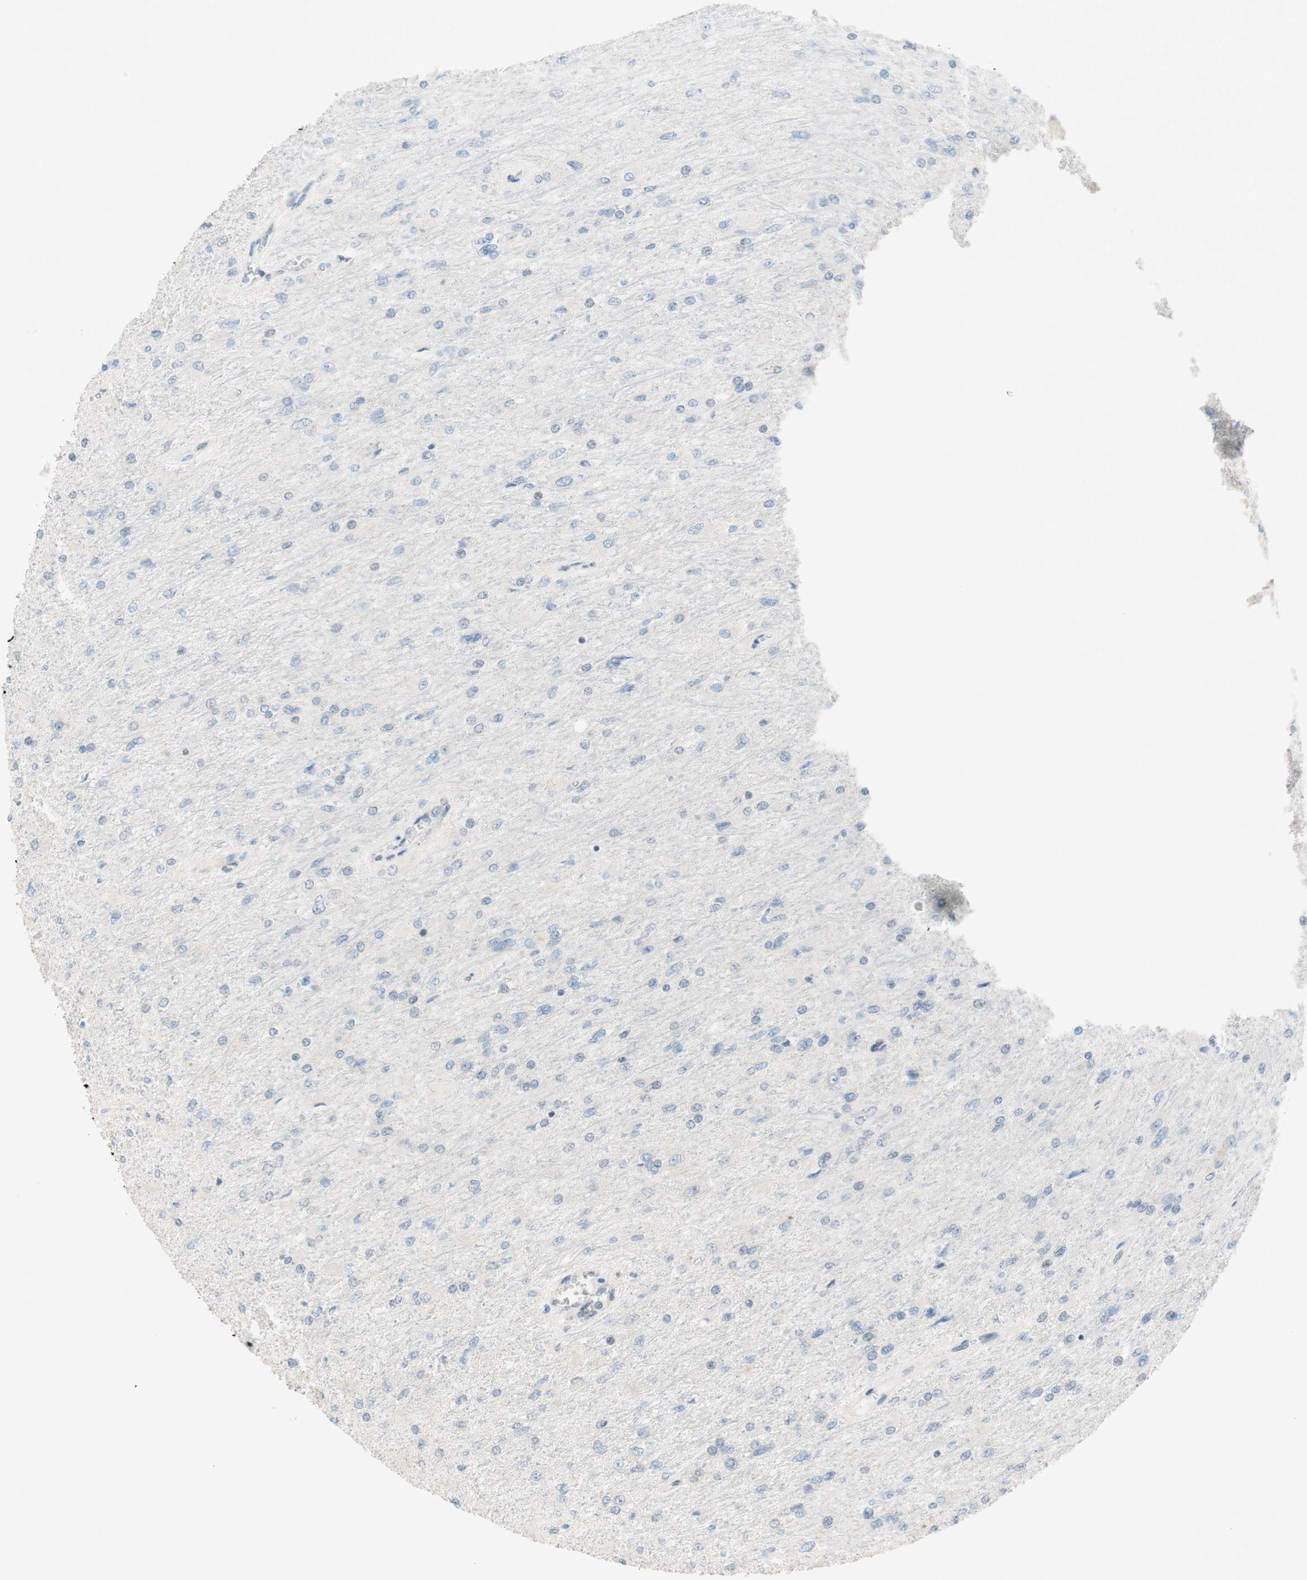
{"staining": {"intensity": "negative", "quantity": "none", "location": "none"}, "tissue": "glioma", "cell_type": "Tumor cells", "image_type": "cancer", "snomed": [{"axis": "morphology", "description": "Glioma, malignant, High grade"}, {"axis": "topography", "description": "Cerebral cortex"}], "caption": "Tumor cells are negative for protein expression in human glioma. (Stains: DAB (3,3'-diaminobenzidine) immunohistochemistry (IHC) with hematoxylin counter stain, Microscopy: brightfield microscopy at high magnification).", "gene": "JPH1", "patient": {"sex": "female", "age": 36}}